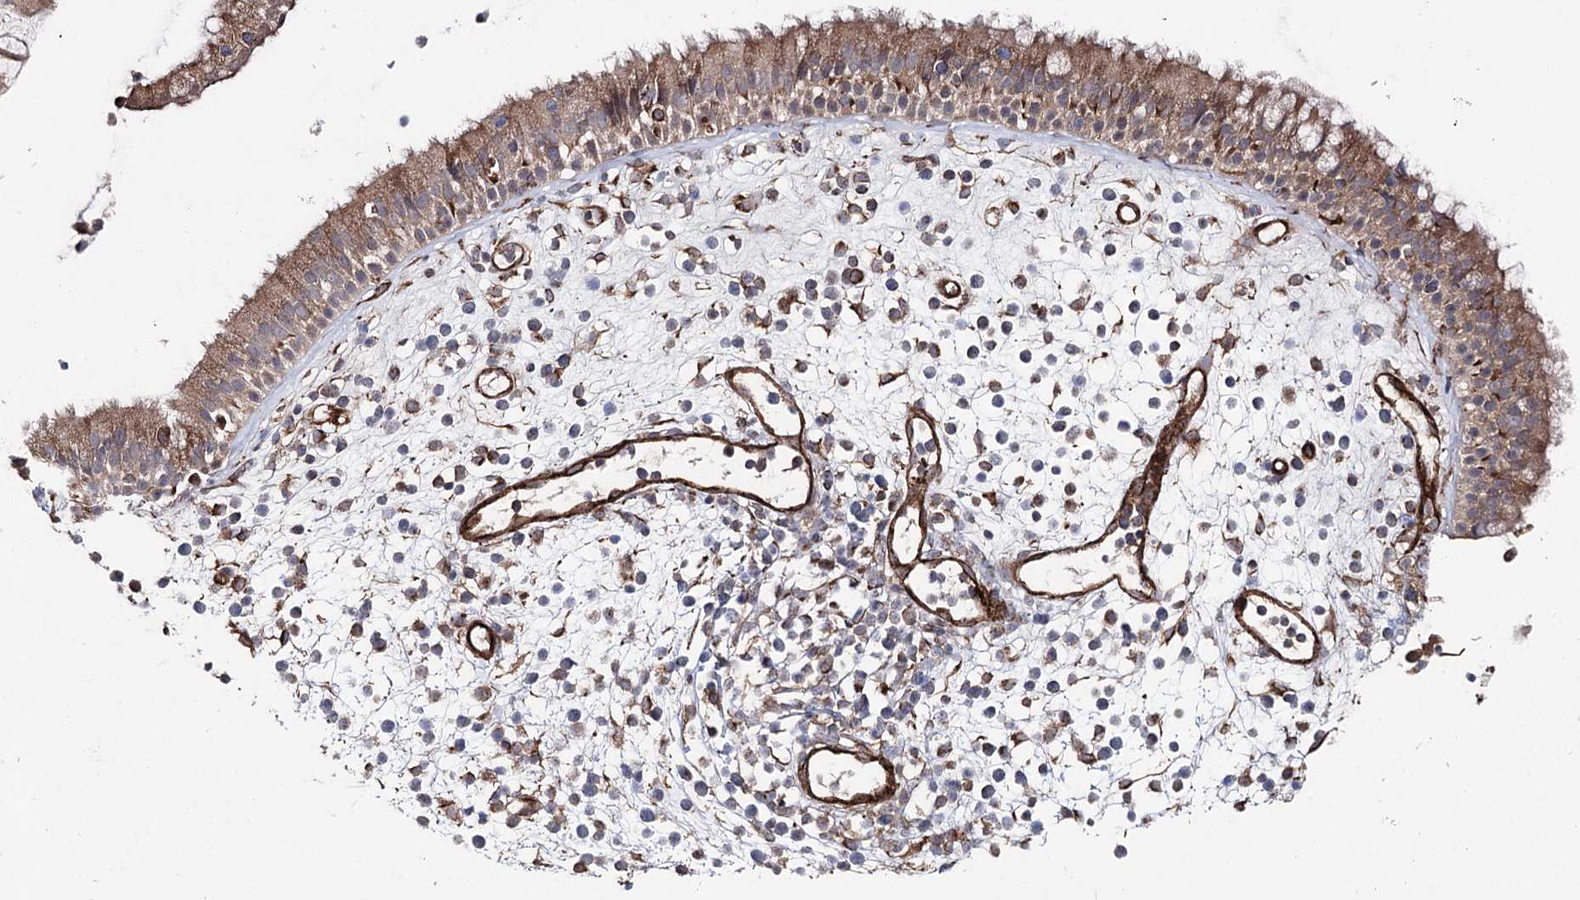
{"staining": {"intensity": "moderate", "quantity": ">75%", "location": "cytoplasmic/membranous"}, "tissue": "nasopharynx", "cell_type": "Respiratory epithelial cells", "image_type": "normal", "snomed": [{"axis": "morphology", "description": "Normal tissue, NOS"}, {"axis": "morphology", "description": "Inflammation, NOS"}, {"axis": "topography", "description": "Nasopharynx"}], "caption": "Immunohistochemical staining of benign nasopharynx displays moderate cytoplasmic/membranous protein staining in approximately >75% of respiratory epithelial cells. Using DAB (brown) and hematoxylin (blue) stains, captured at high magnification using brightfield microscopy.", "gene": "MIB1", "patient": {"sex": "male", "age": 29}}